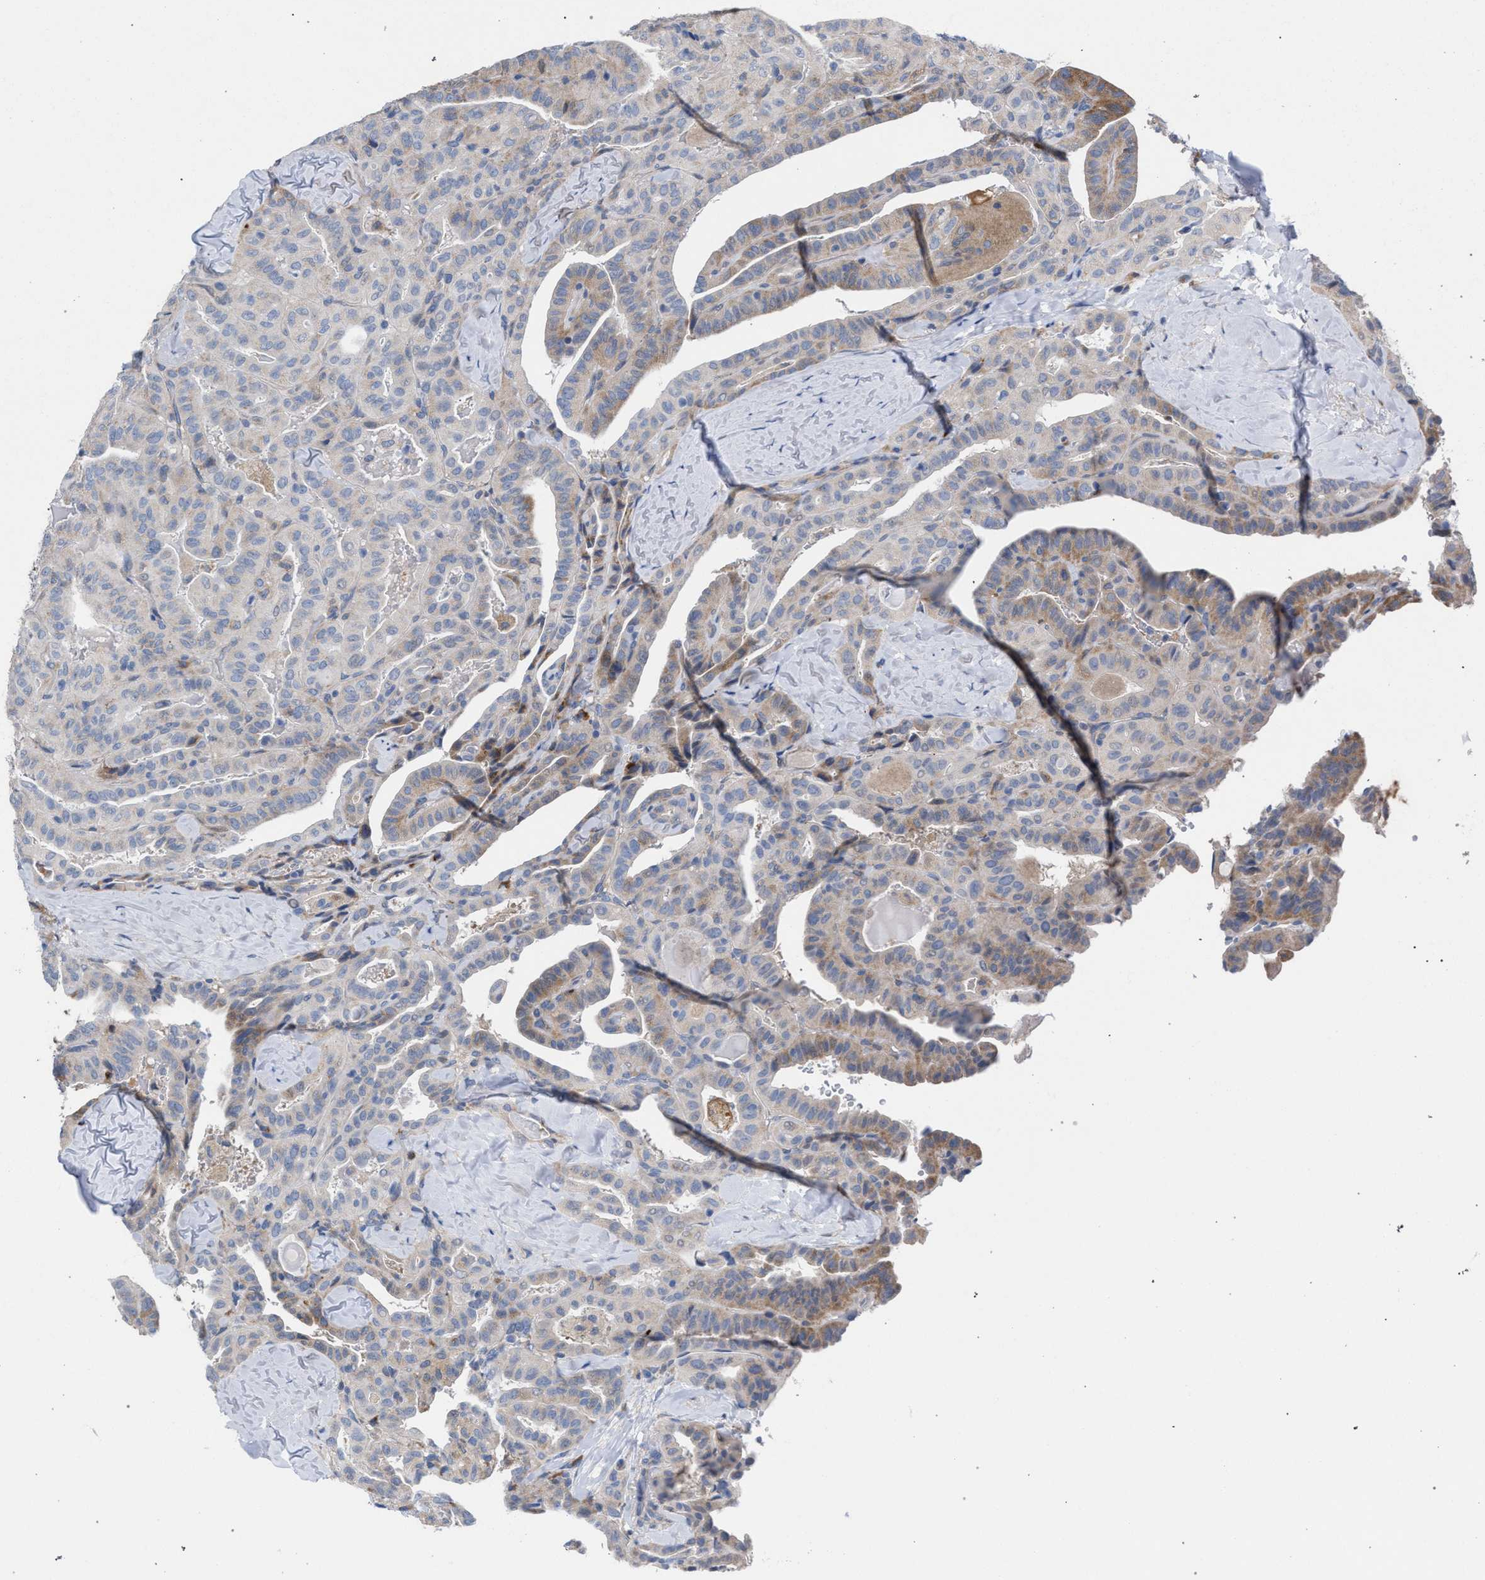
{"staining": {"intensity": "moderate", "quantity": "<25%", "location": "cytoplasmic/membranous"}, "tissue": "thyroid cancer", "cell_type": "Tumor cells", "image_type": "cancer", "snomed": [{"axis": "morphology", "description": "Papillary adenocarcinoma, NOS"}, {"axis": "topography", "description": "Thyroid gland"}], "caption": "This image demonstrates immunohistochemistry staining of papillary adenocarcinoma (thyroid), with low moderate cytoplasmic/membranous expression in about <25% of tumor cells.", "gene": "RNF135", "patient": {"sex": "male", "age": 77}}